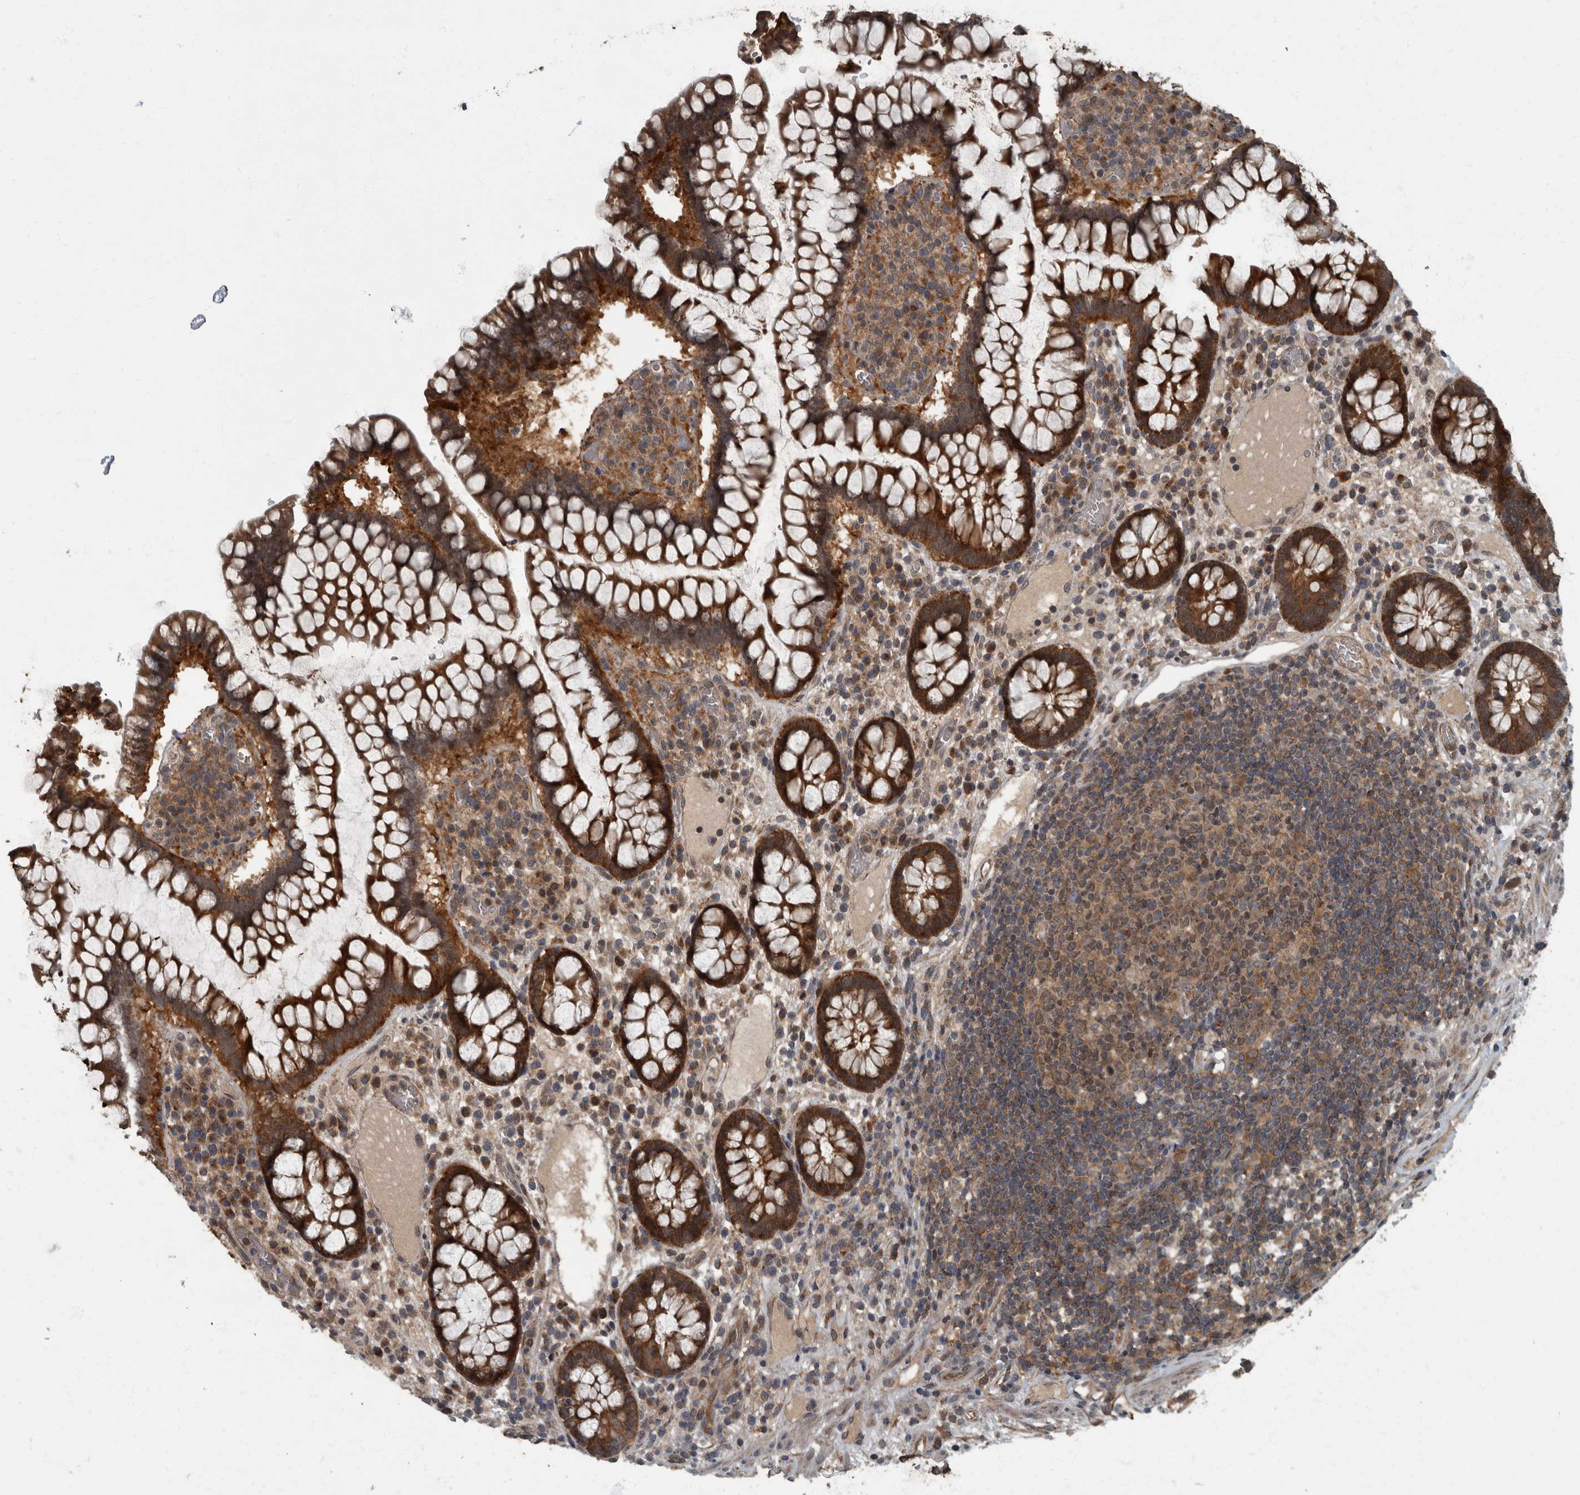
{"staining": {"intensity": "negative", "quantity": "none", "location": "none"}, "tissue": "colon", "cell_type": "Endothelial cells", "image_type": "normal", "snomed": [{"axis": "morphology", "description": "Normal tissue, NOS"}, {"axis": "topography", "description": "Colon"}], "caption": "Endothelial cells show no significant protein staining in benign colon. (Stains: DAB (3,3'-diaminobenzidine) immunohistochemistry (IHC) with hematoxylin counter stain, Microscopy: brightfield microscopy at high magnification).", "gene": "RABGGTB", "patient": {"sex": "female", "age": 79}}